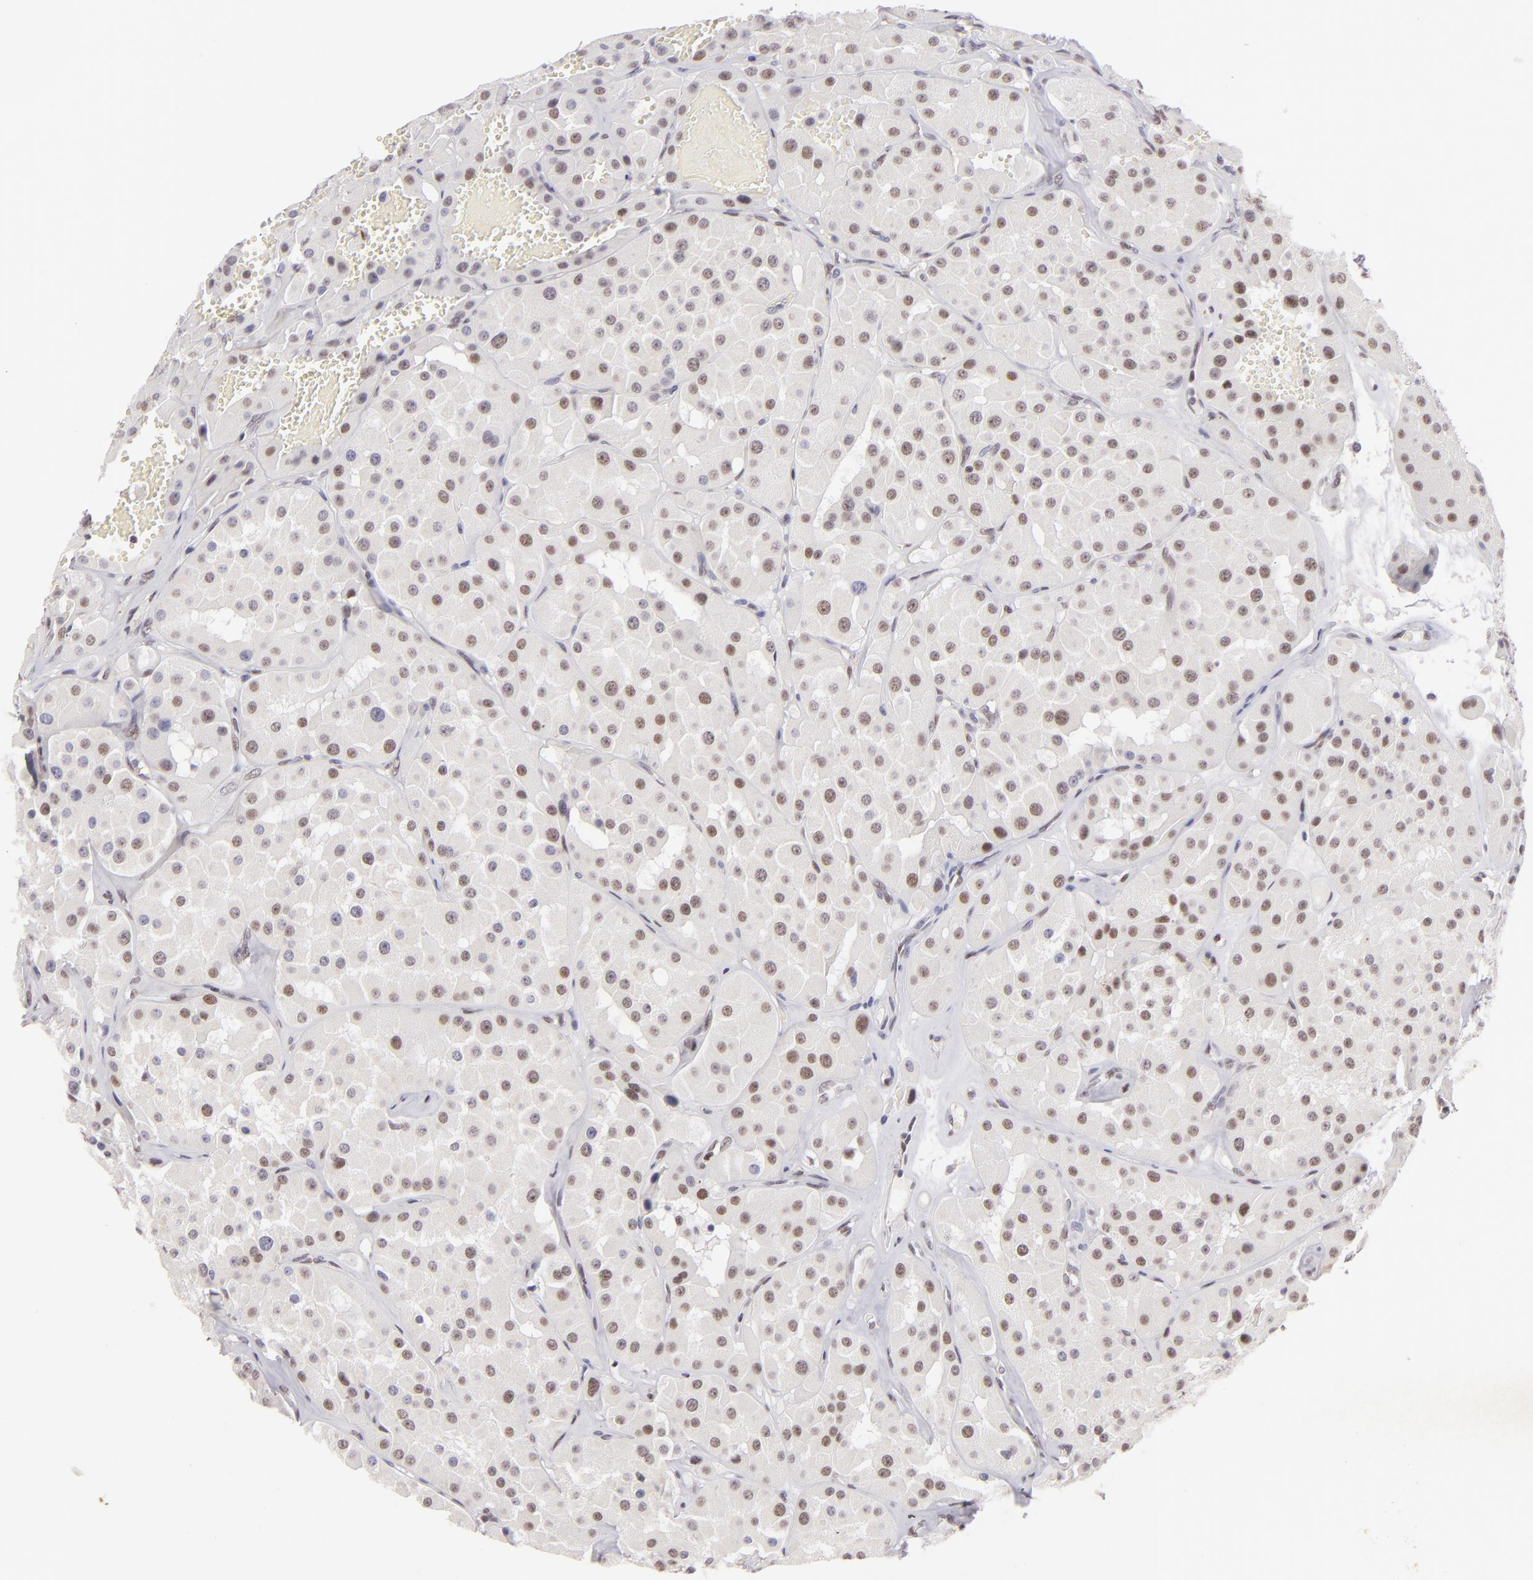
{"staining": {"intensity": "weak", "quantity": "25%-75%", "location": "nuclear"}, "tissue": "renal cancer", "cell_type": "Tumor cells", "image_type": "cancer", "snomed": [{"axis": "morphology", "description": "Adenocarcinoma, uncertain malignant potential"}, {"axis": "topography", "description": "Kidney"}], "caption": "Protein expression analysis of renal cancer (adenocarcinoma,  uncertain malignant potential) shows weak nuclear positivity in about 25%-75% of tumor cells. The staining was performed using DAB, with brown indicating positive protein expression. Nuclei are stained blue with hematoxylin.", "gene": "POU2F1", "patient": {"sex": "male", "age": 63}}